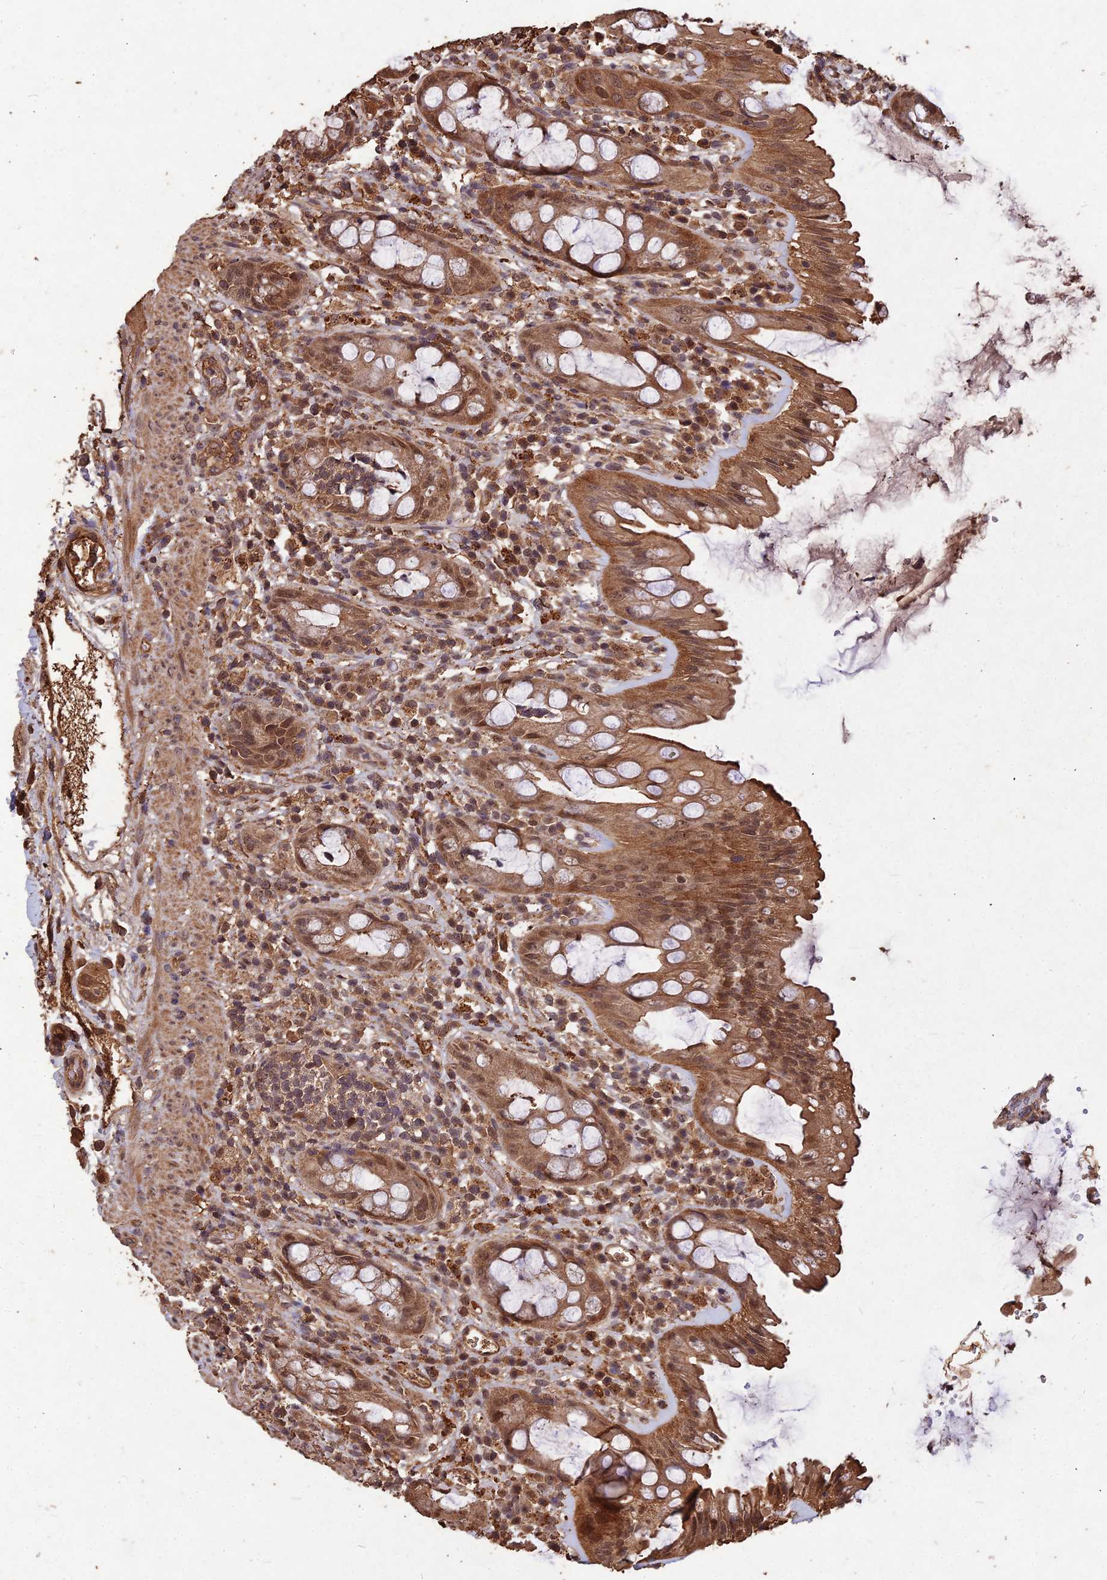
{"staining": {"intensity": "moderate", "quantity": ">75%", "location": "cytoplasmic/membranous,nuclear"}, "tissue": "rectum", "cell_type": "Glandular cells", "image_type": "normal", "snomed": [{"axis": "morphology", "description": "Normal tissue, NOS"}, {"axis": "topography", "description": "Rectum"}], "caption": "IHC (DAB (3,3'-diaminobenzidine)) staining of benign human rectum demonstrates moderate cytoplasmic/membranous,nuclear protein staining in approximately >75% of glandular cells.", "gene": "SYMPK", "patient": {"sex": "female", "age": 57}}